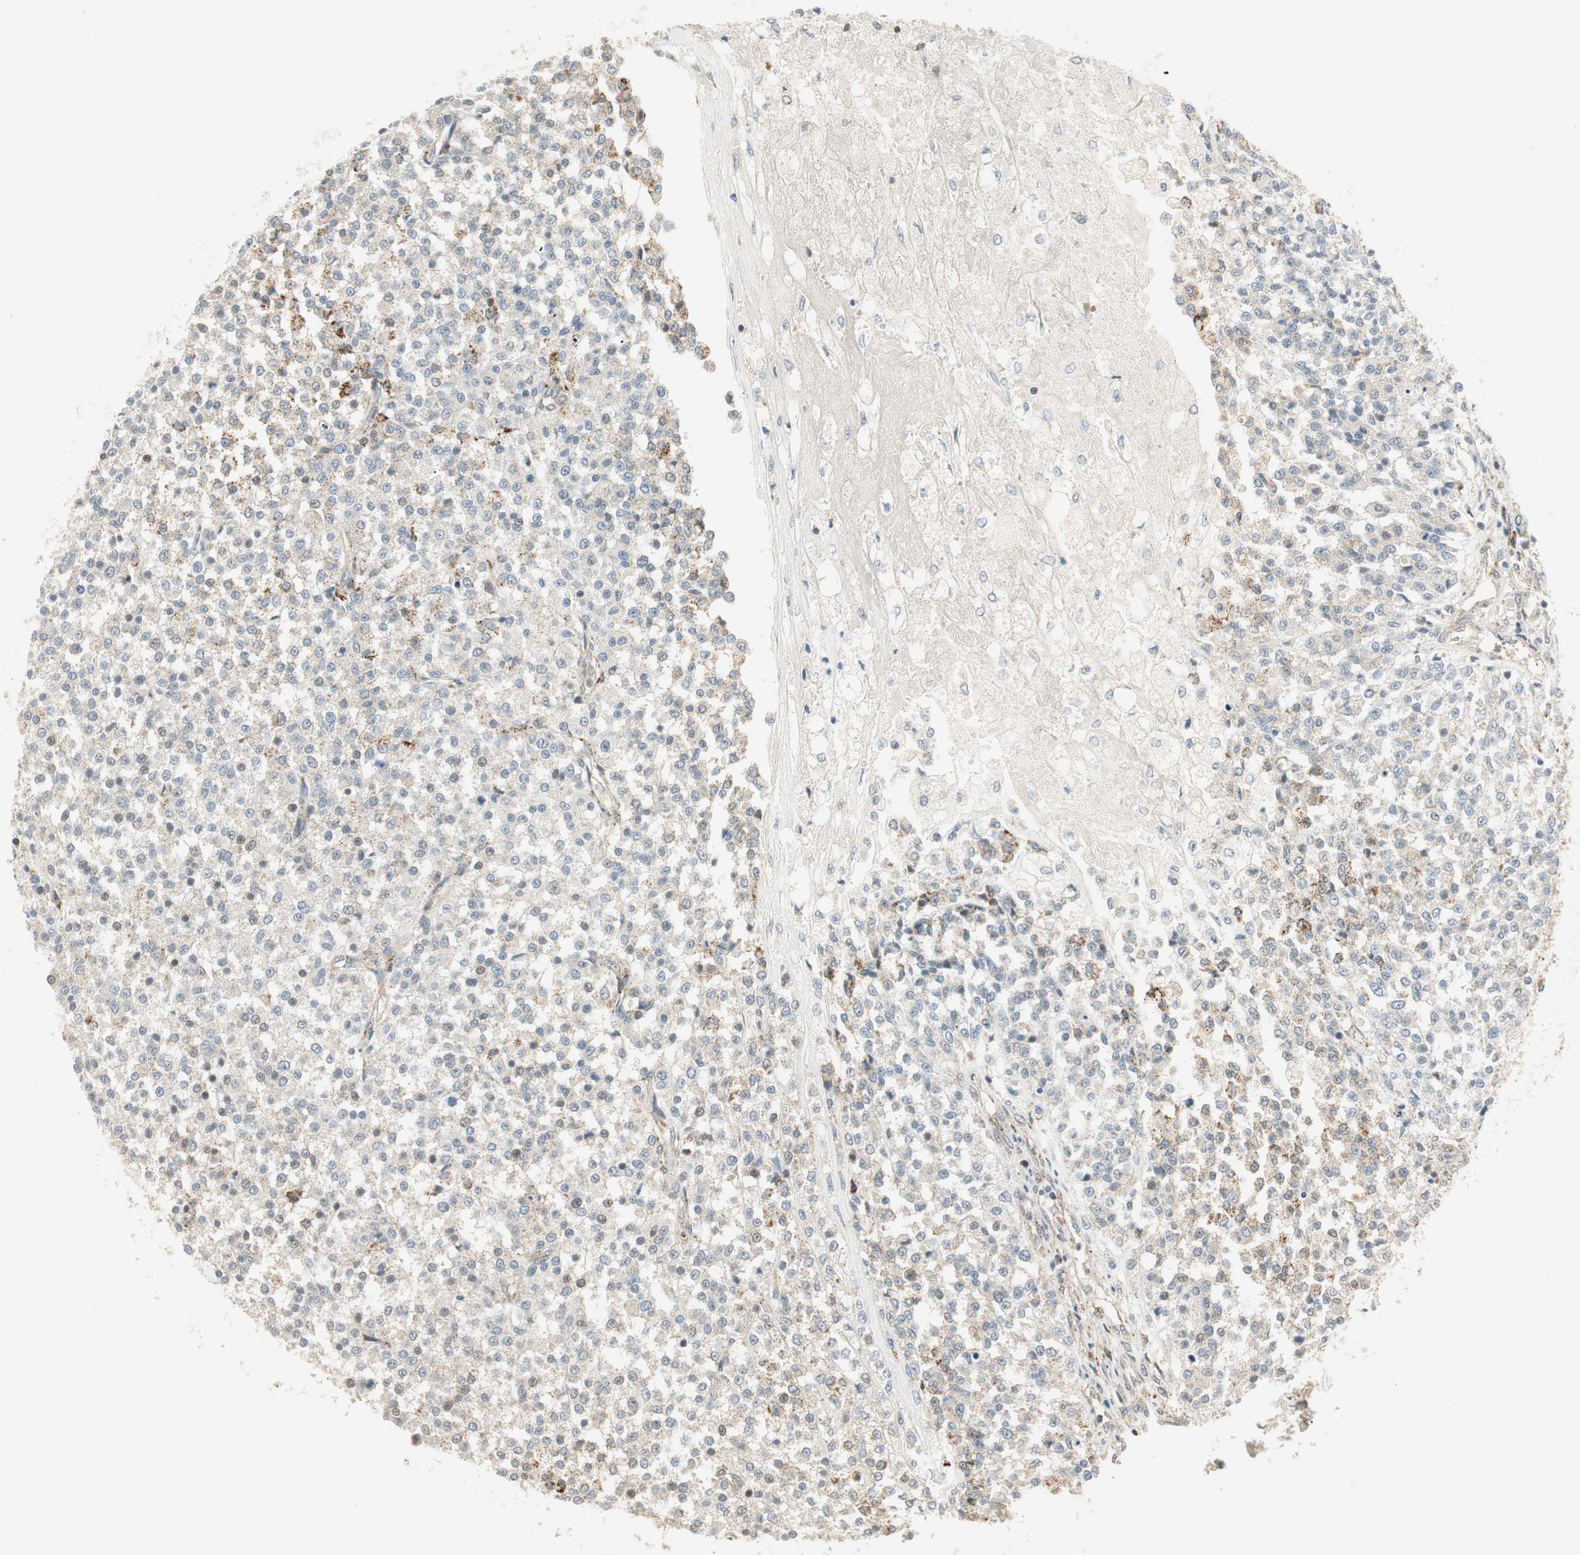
{"staining": {"intensity": "moderate", "quantity": "<25%", "location": "cytoplasmic/membranous"}, "tissue": "testis cancer", "cell_type": "Tumor cells", "image_type": "cancer", "snomed": [{"axis": "morphology", "description": "Seminoma, NOS"}, {"axis": "topography", "description": "Testis"}], "caption": "A brown stain shows moderate cytoplasmic/membranous staining of a protein in testis cancer (seminoma) tumor cells. (IHC, brightfield microscopy, high magnification).", "gene": "USP2", "patient": {"sex": "male", "age": 59}}